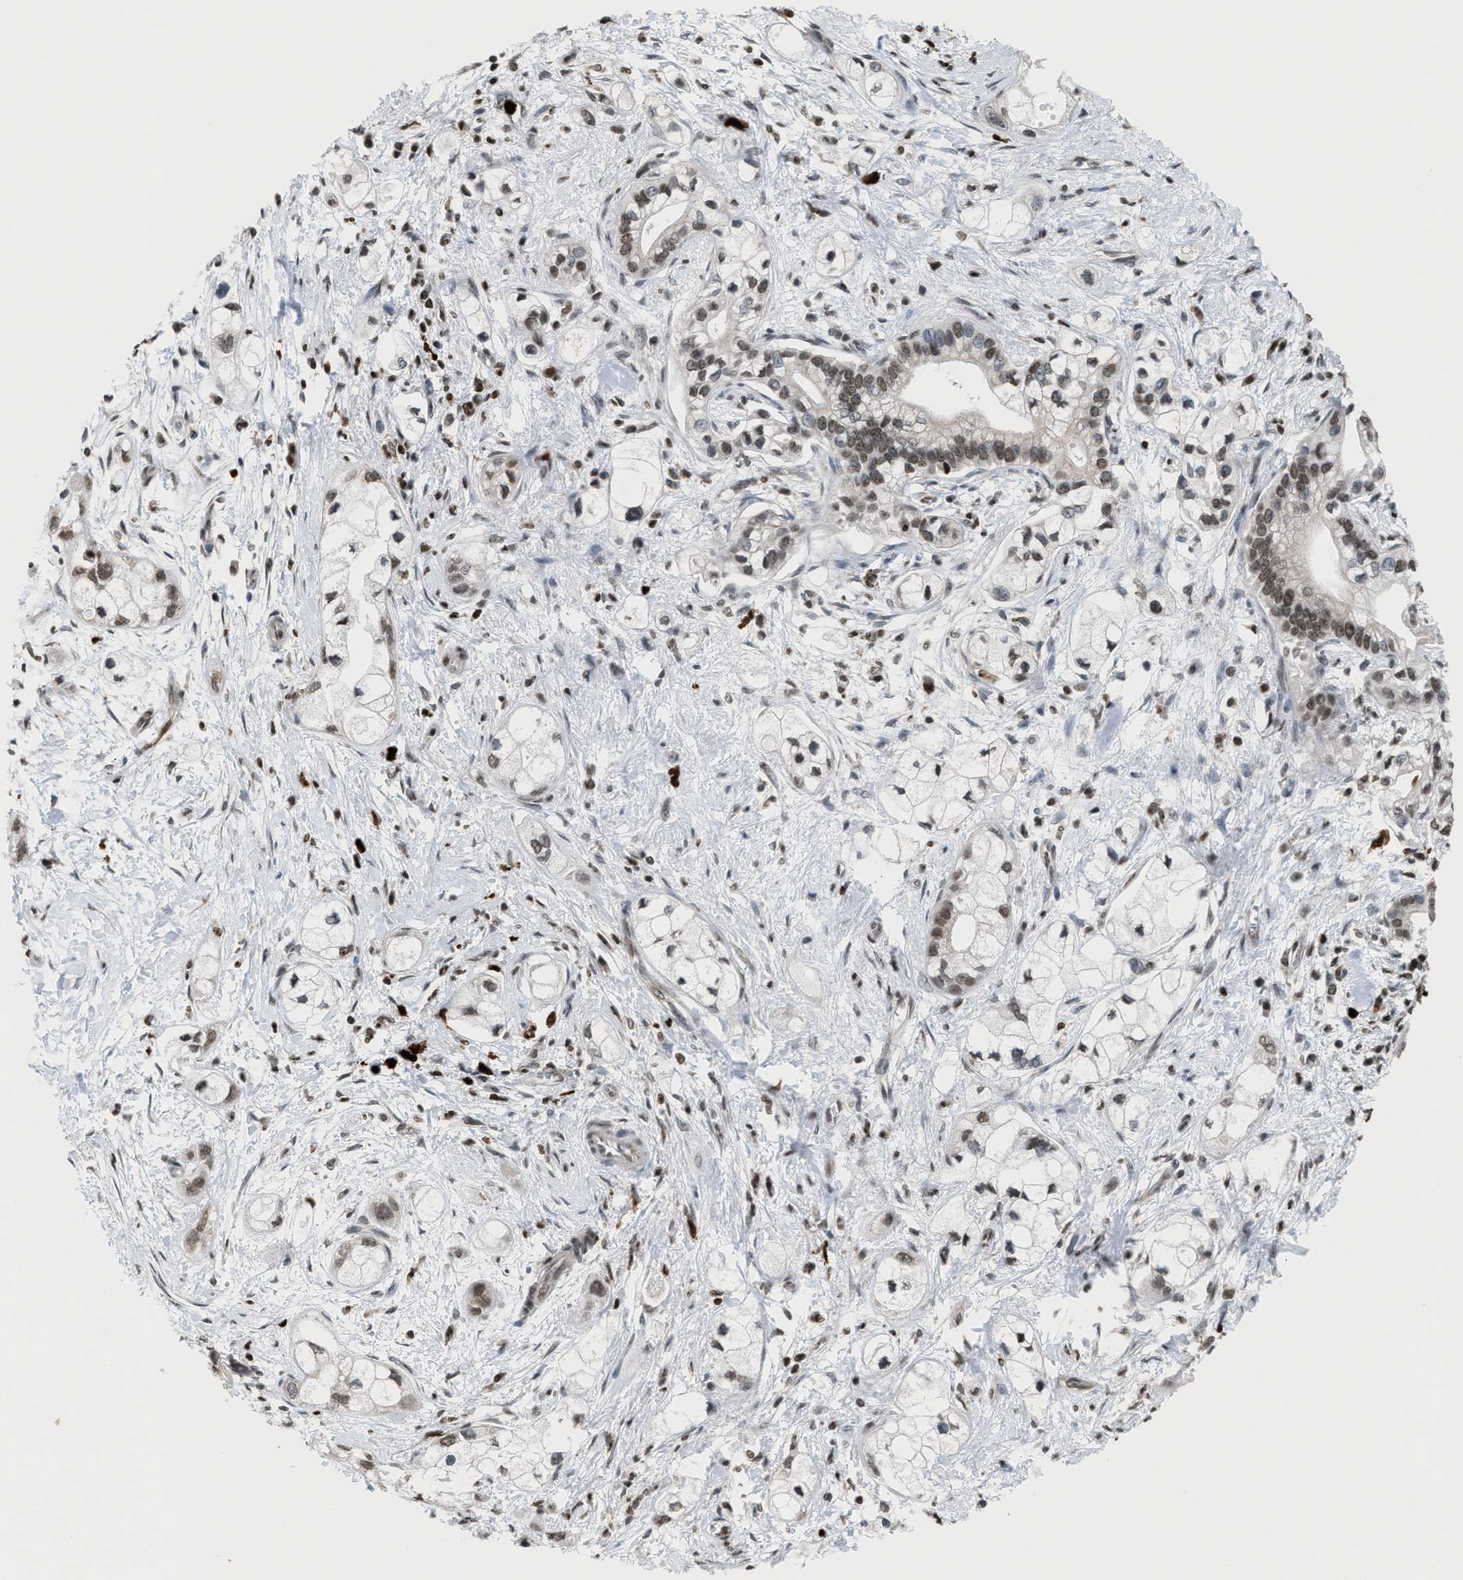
{"staining": {"intensity": "weak", "quantity": ">75%", "location": "nuclear"}, "tissue": "pancreatic cancer", "cell_type": "Tumor cells", "image_type": "cancer", "snomed": [{"axis": "morphology", "description": "Adenocarcinoma, NOS"}, {"axis": "topography", "description": "Pancreas"}], "caption": "Immunohistochemistry micrograph of neoplastic tissue: human pancreatic adenocarcinoma stained using immunohistochemistry (IHC) exhibits low levels of weak protein expression localized specifically in the nuclear of tumor cells, appearing as a nuclear brown color.", "gene": "PRUNE2", "patient": {"sex": "male", "age": 74}}